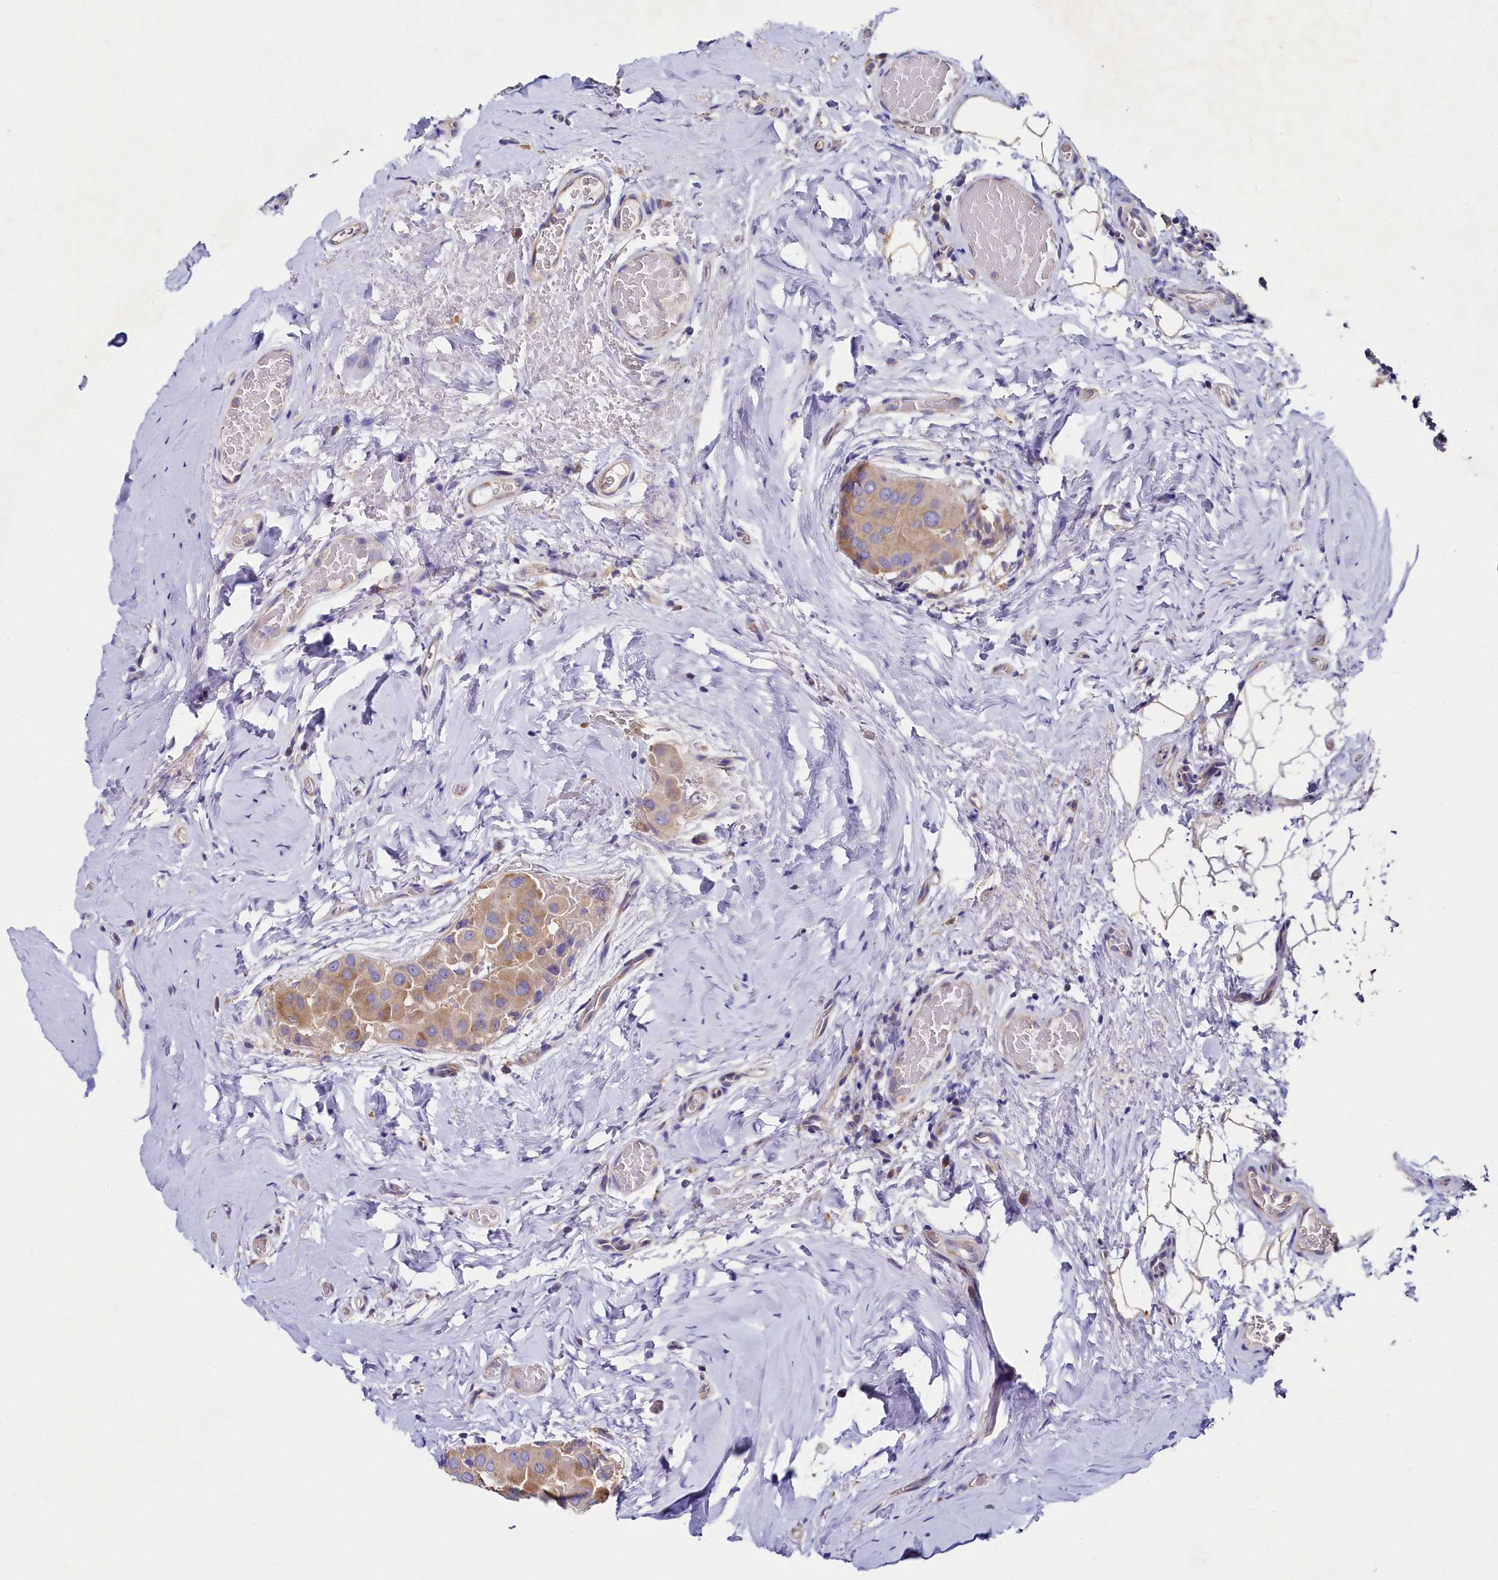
{"staining": {"intensity": "moderate", "quantity": ">75%", "location": "cytoplasmic/membranous"}, "tissue": "thyroid cancer", "cell_type": "Tumor cells", "image_type": "cancer", "snomed": [{"axis": "morphology", "description": "Papillary adenocarcinoma, NOS"}, {"axis": "topography", "description": "Thyroid gland"}], "caption": "Tumor cells show medium levels of moderate cytoplasmic/membranous positivity in approximately >75% of cells in human papillary adenocarcinoma (thyroid).", "gene": "QARS1", "patient": {"sex": "male", "age": 33}}